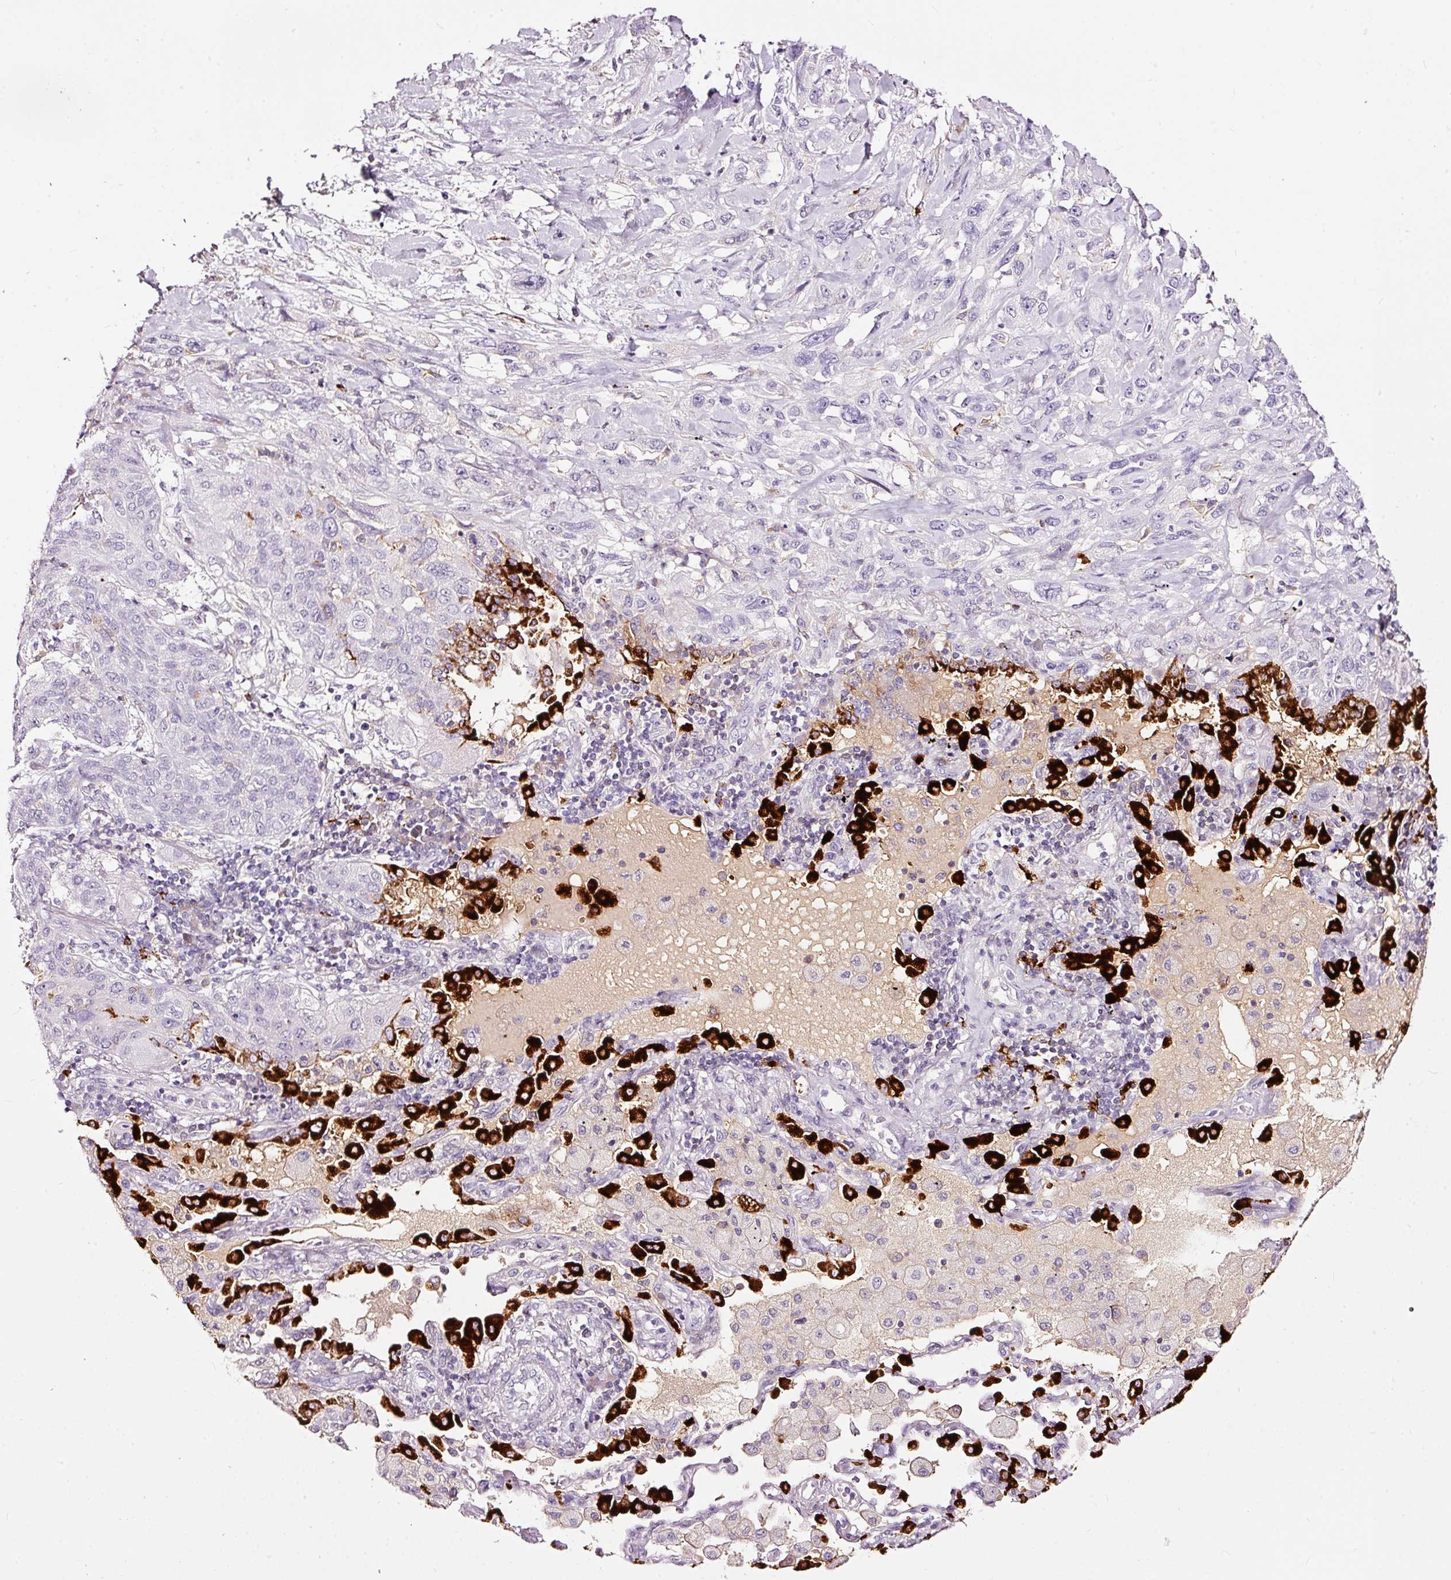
{"staining": {"intensity": "negative", "quantity": "none", "location": "none"}, "tissue": "lung cancer", "cell_type": "Tumor cells", "image_type": "cancer", "snomed": [{"axis": "morphology", "description": "Squamous cell carcinoma, NOS"}, {"axis": "topography", "description": "Lung"}], "caption": "This is an immunohistochemistry (IHC) micrograph of squamous cell carcinoma (lung). There is no positivity in tumor cells.", "gene": "LAMP3", "patient": {"sex": "female", "age": 70}}